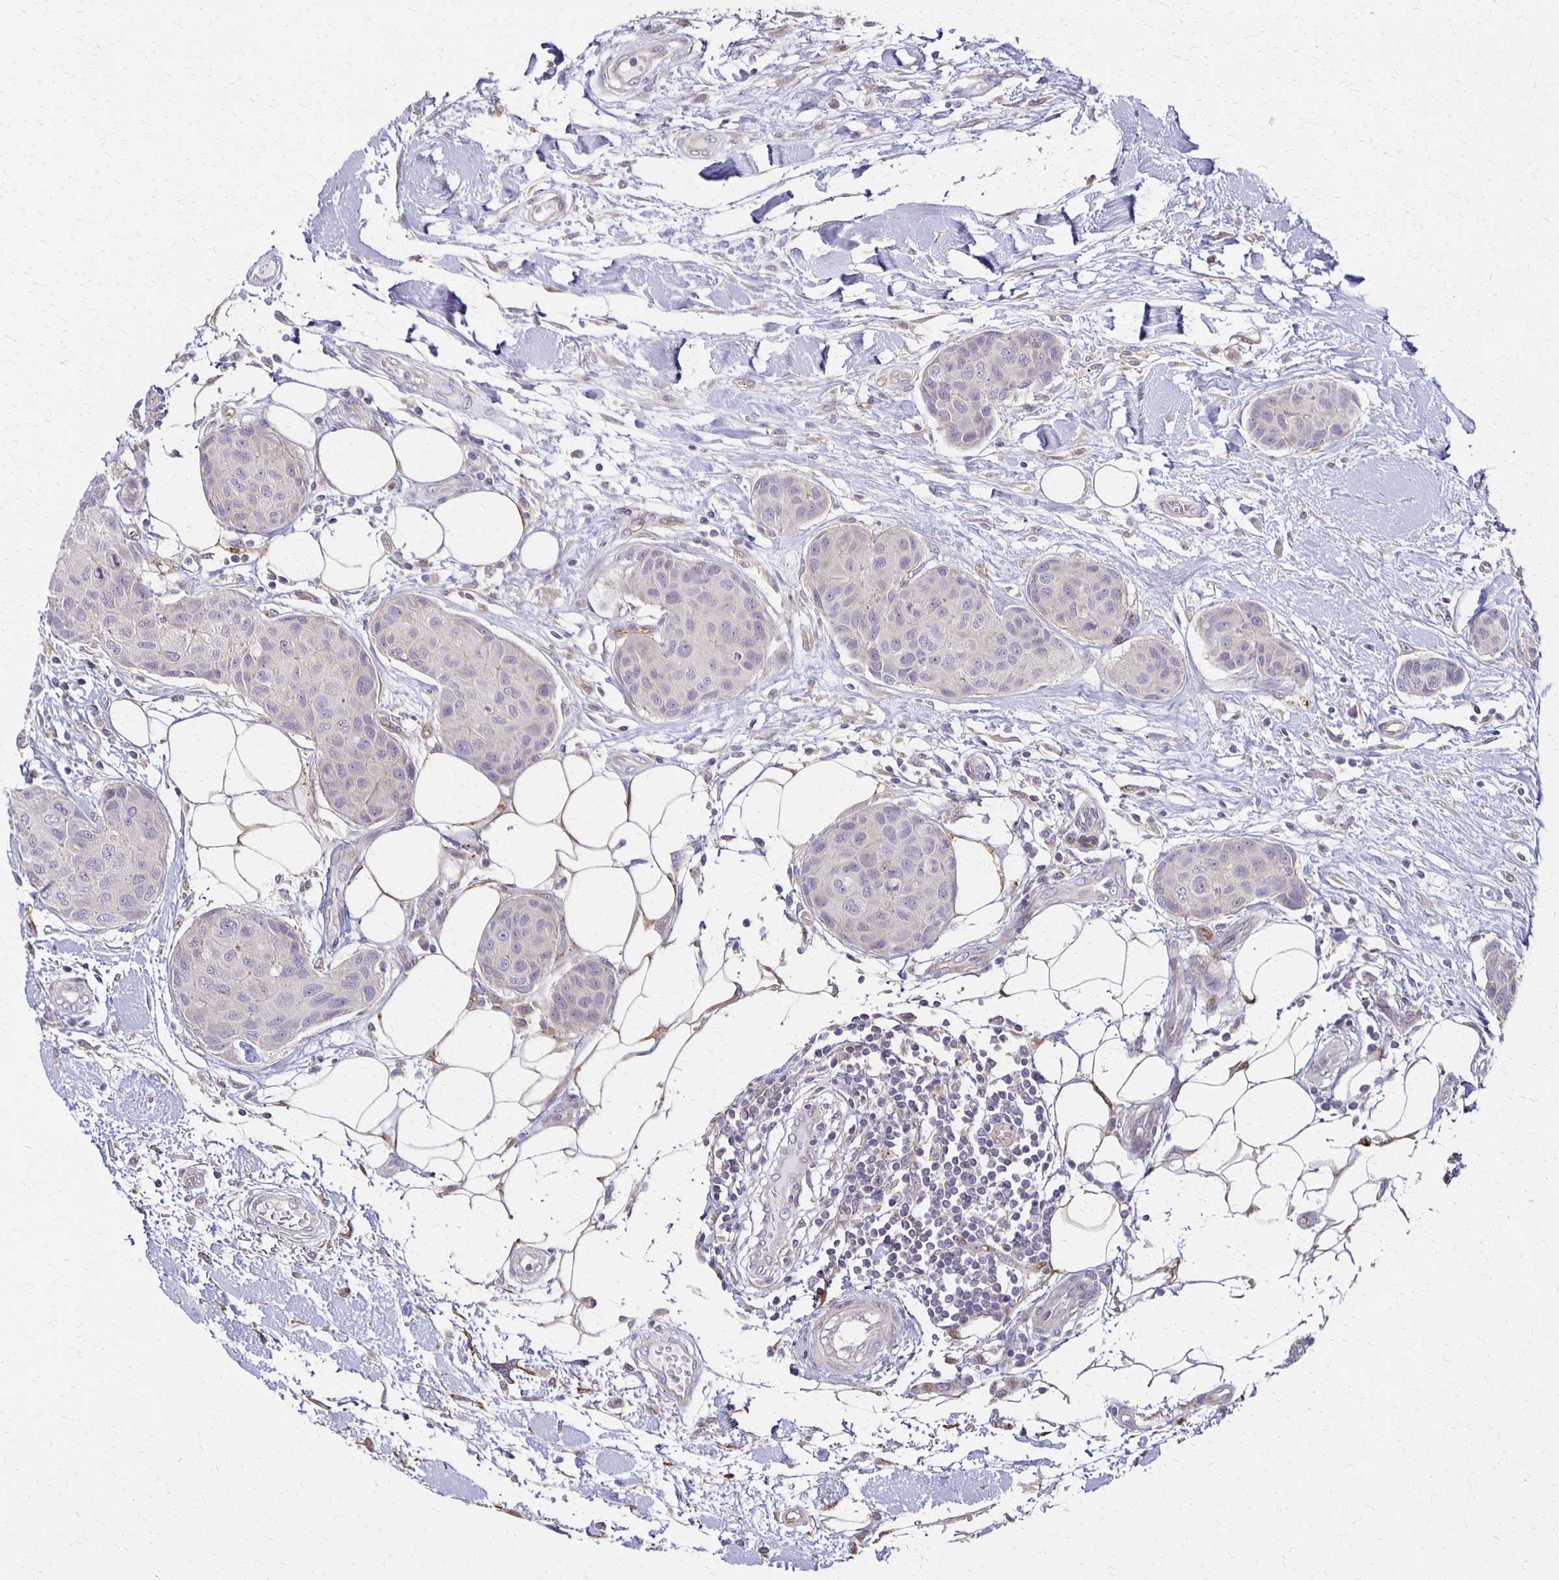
{"staining": {"intensity": "negative", "quantity": "none", "location": "none"}, "tissue": "breast cancer", "cell_type": "Tumor cells", "image_type": "cancer", "snomed": [{"axis": "morphology", "description": "Duct carcinoma"}, {"axis": "topography", "description": "Breast"}, {"axis": "topography", "description": "Lymph node"}], "caption": "Breast cancer (infiltrating ductal carcinoma) was stained to show a protein in brown. There is no significant staining in tumor cells. The staining is performed using DAB (3,3'-diaminobenzidine) brown chromogen with nuclei counter-stained in using hematoxylin.", "gene": "GPX4", "patient": {"sex": "female", "age": 80}}